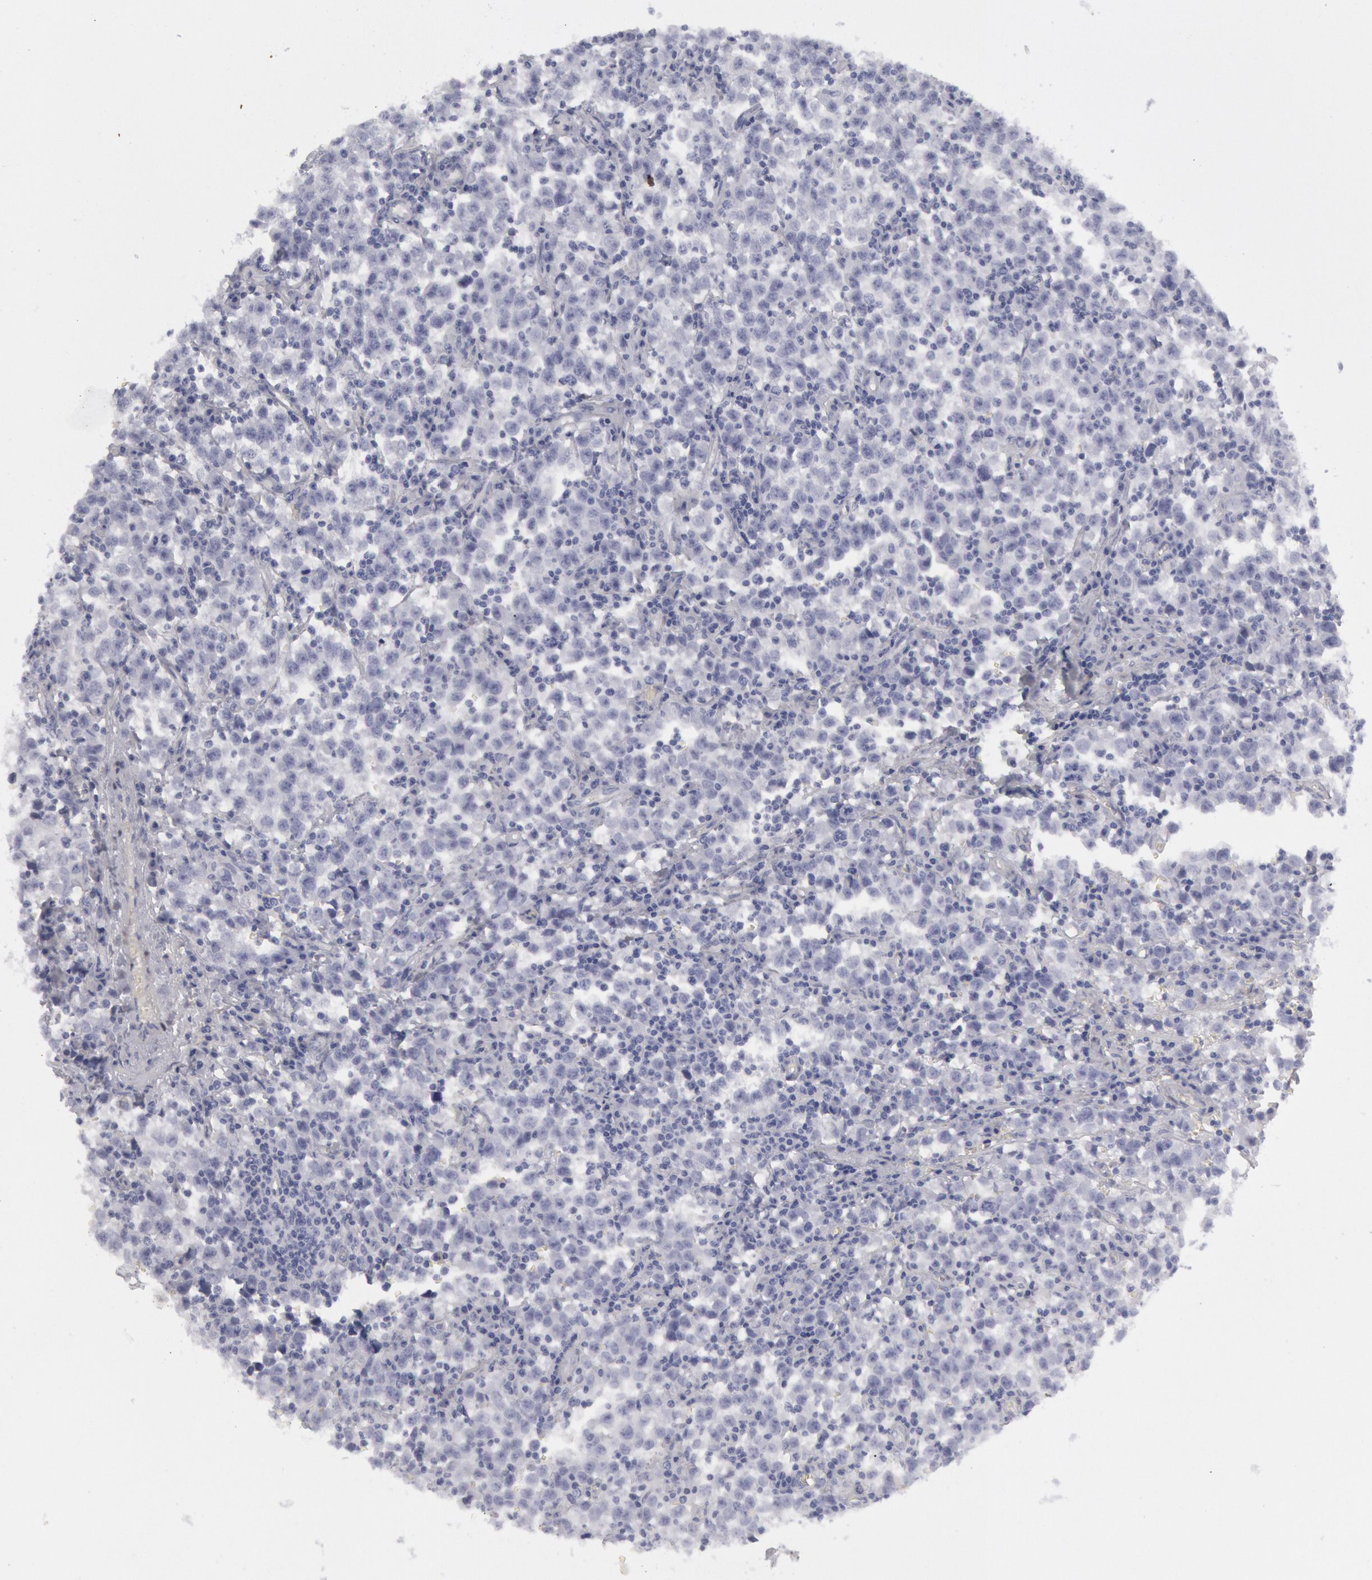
{"staining": {"intensity": "negative", "quantity": "none", "location": "none"}, "tissue": "testis cancer", "cell_type": "Tumor cells", "image_type": "cancer", "snomed": [{"axis": "morphology", "description": "Seminoma, NOS"}, {"axis": "topography", "description": "Testis"}], "caption": "Image shows no protein expression in tumor cells of testis cancer (seminoma) tissue. Nuclei are stained in blue.", "gene": "FHL1", "patient": {"sex": "male", "age": 35}}